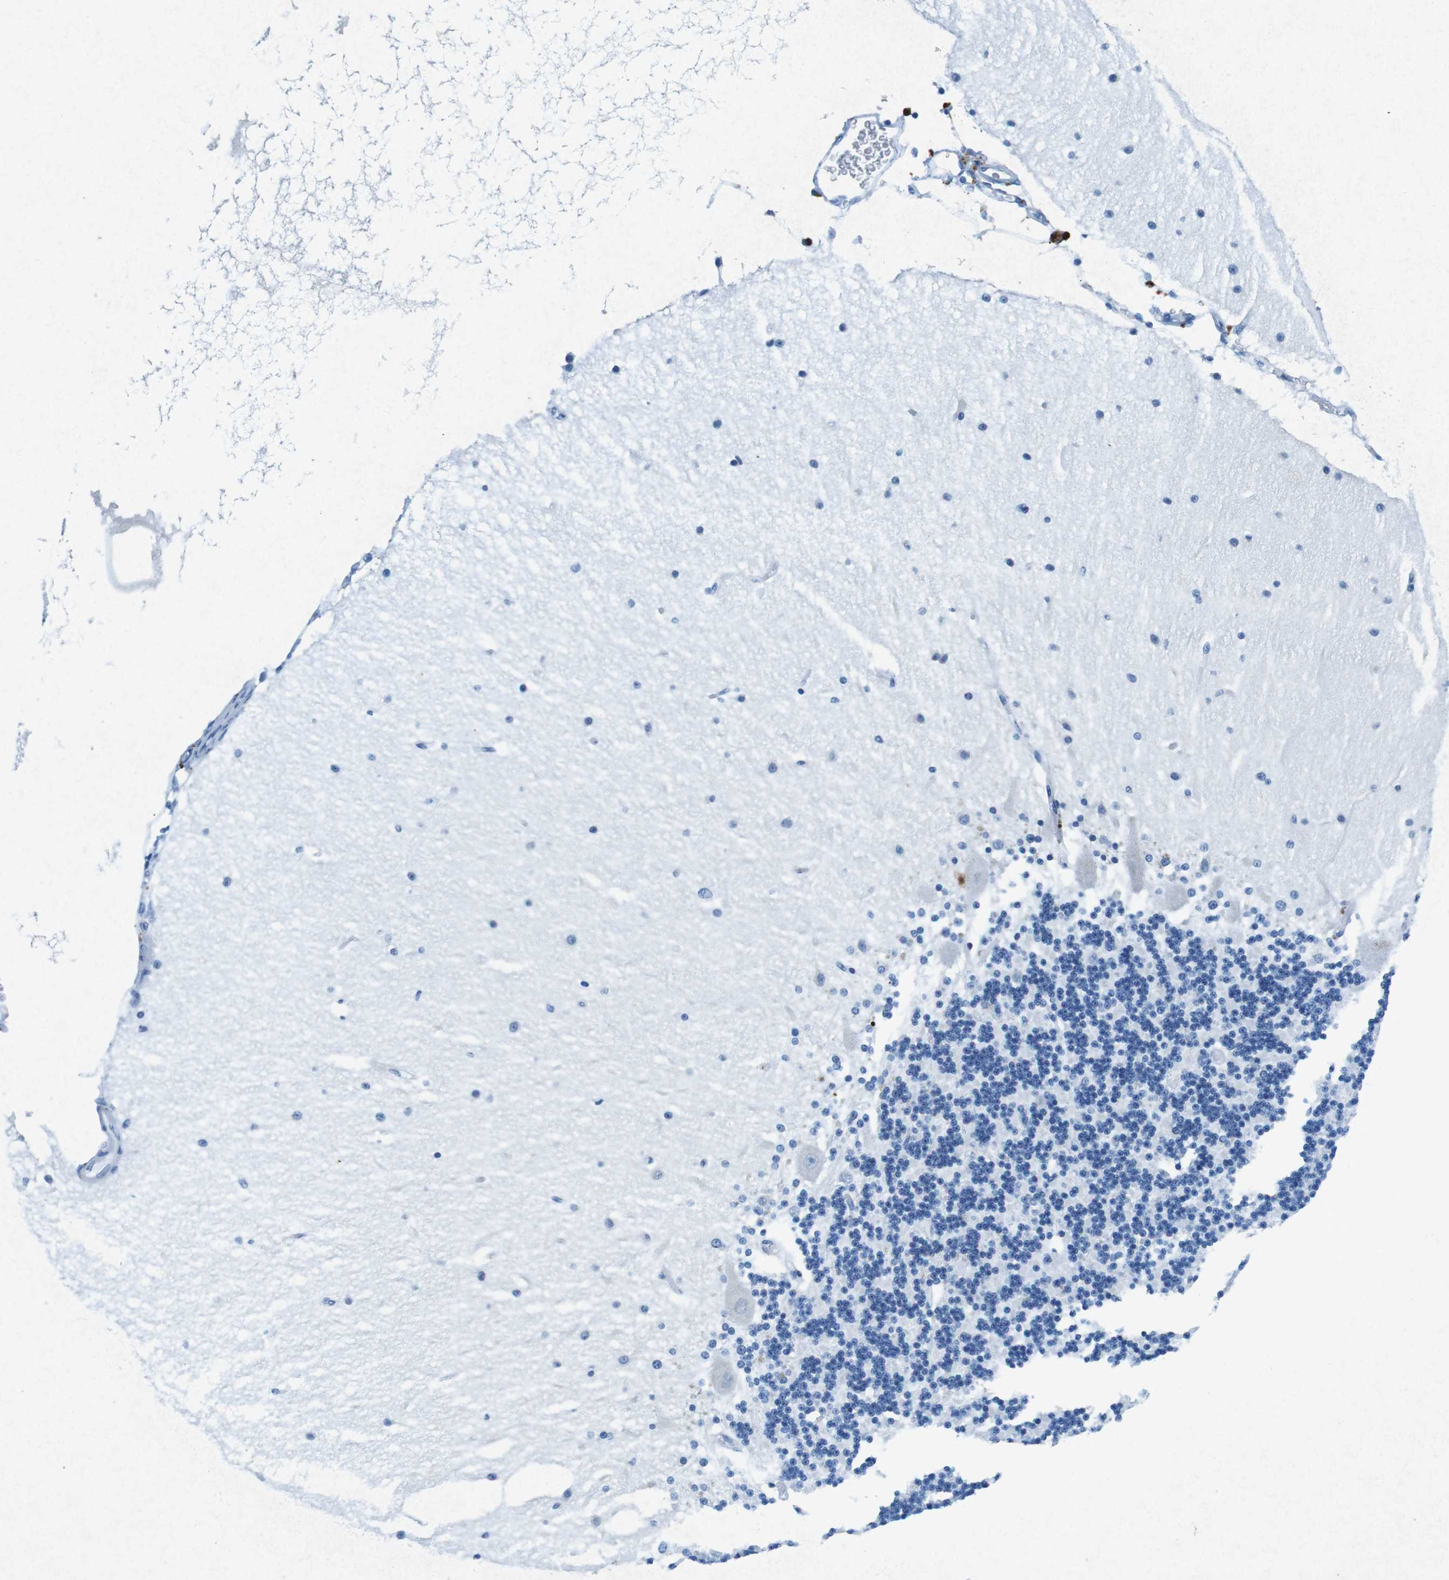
{"staining": {"intensity": "negative", "quantity": "none", "location": "none"}, "tissue": "cerebellum", "cell_type": "Cells in granular layer", "image_type": "normal", "snomed": [{"axis": "morphology", "description": "Normal tissue, NOS"}, {"axis": "topography", "description": "Cerebellum"}], "caption": "This image is of unremarkable cerebellum stained with immunohistochemistry (IHC) to label a protein in brown with the nuclei are counter-stained blue. There is no expression in cells in granular layer. (Immunohistochemistry, brightfield microscopy, high magnification).", "gene": "CTAG1B", "patient": {"sex": "female", "age": 54}}